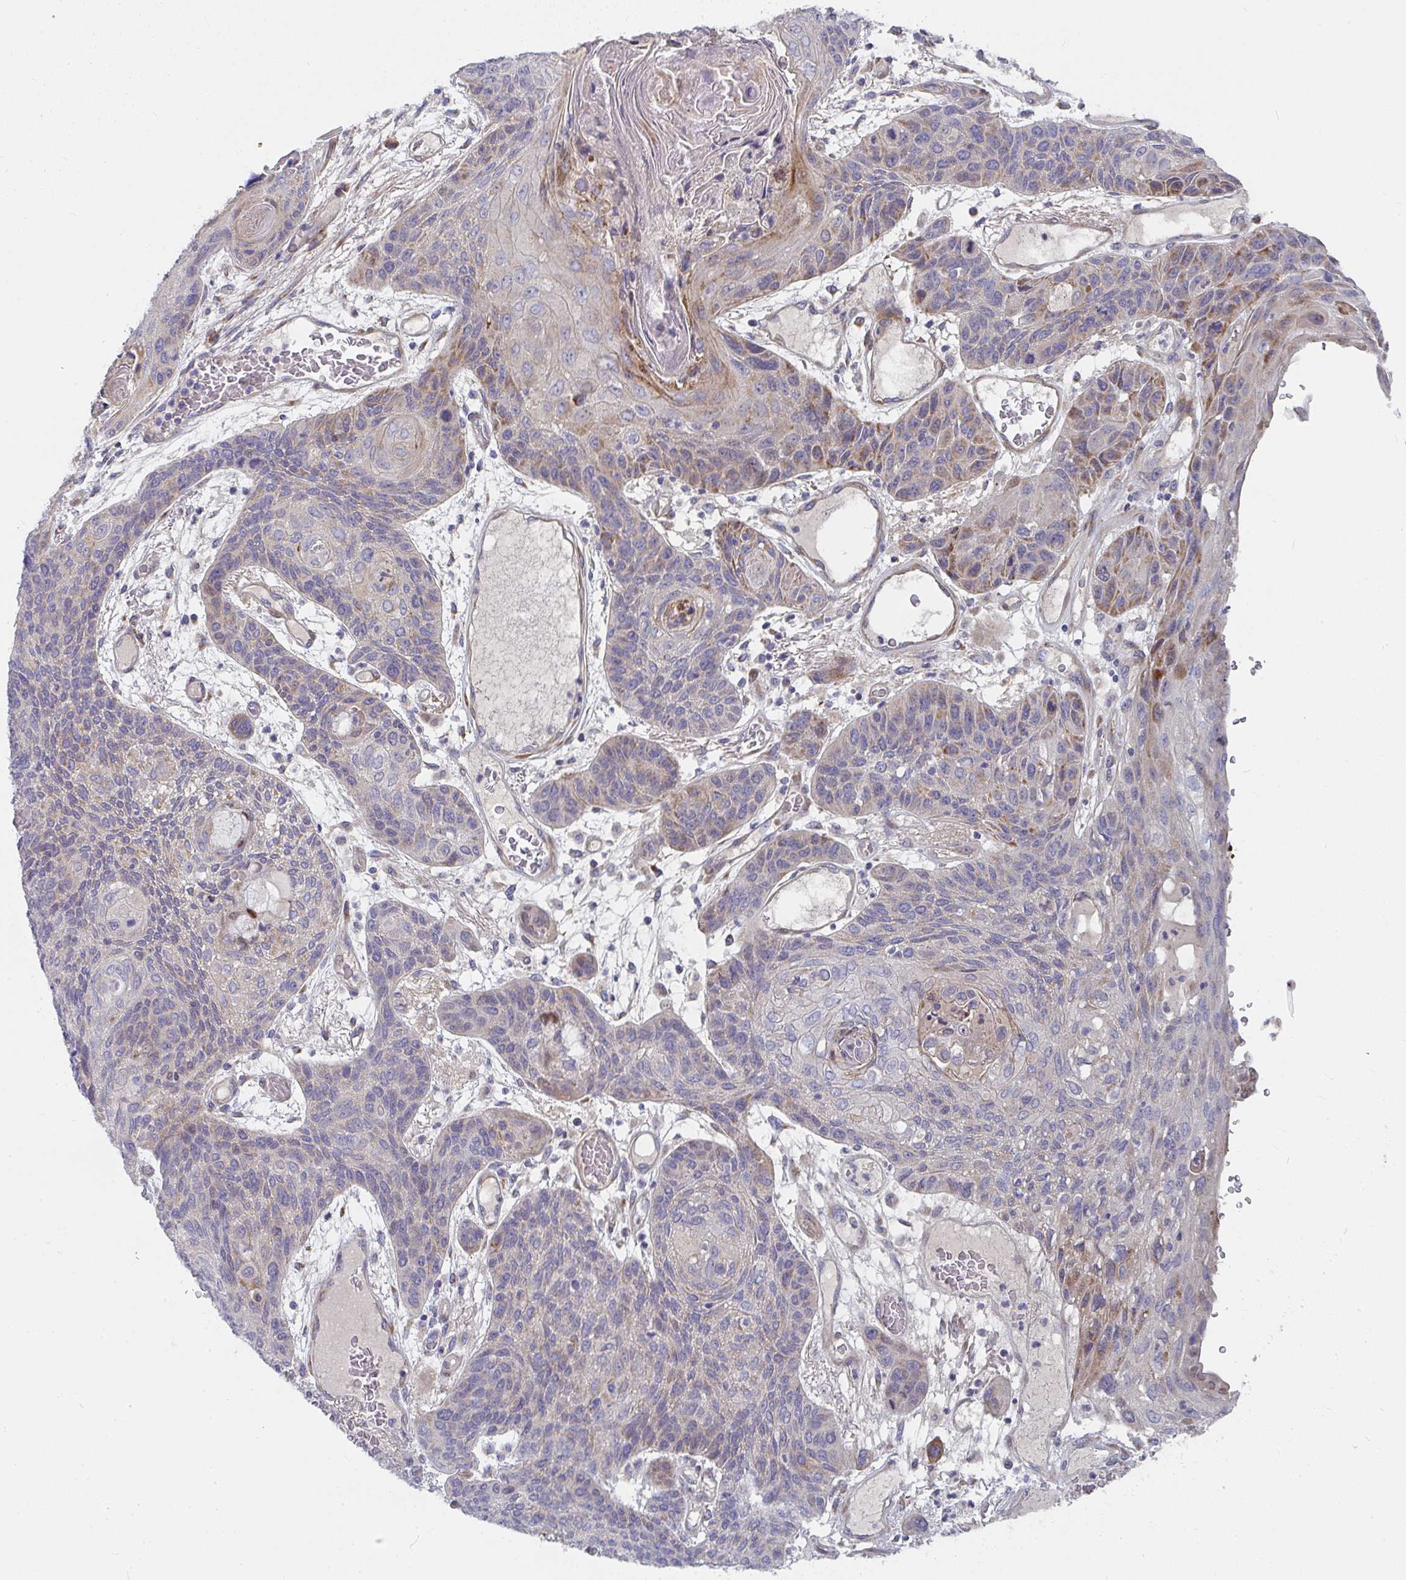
{"staining": {"intensity": "moderate", "quantity": "<25%", "location": "cytoplasmic/membranous"}, "tissue": "lung cancer", "cell_type": "Tumor cells", "image_type": "cancer", "snomed": [{"axis": "morphology", "description": "Squamous cell carcinoma, NOS"}, {"axis": "morphology", "description": "Squamous cell carcinoma, metastatic, NOS"}, {"axis": "topography", "description": "Lymph node"}, {"axis": "topography", "description": "Lung"}], "caption": "Protein staining by immunohistochemistry (IHC) displays moderate cytoplasmic/membranous expression in about <25% of tumor cells in lung metastatic squamous cell carcinoma.", "gene": "RHEBL1", "patient": {"sex": "male", "age": 41}}